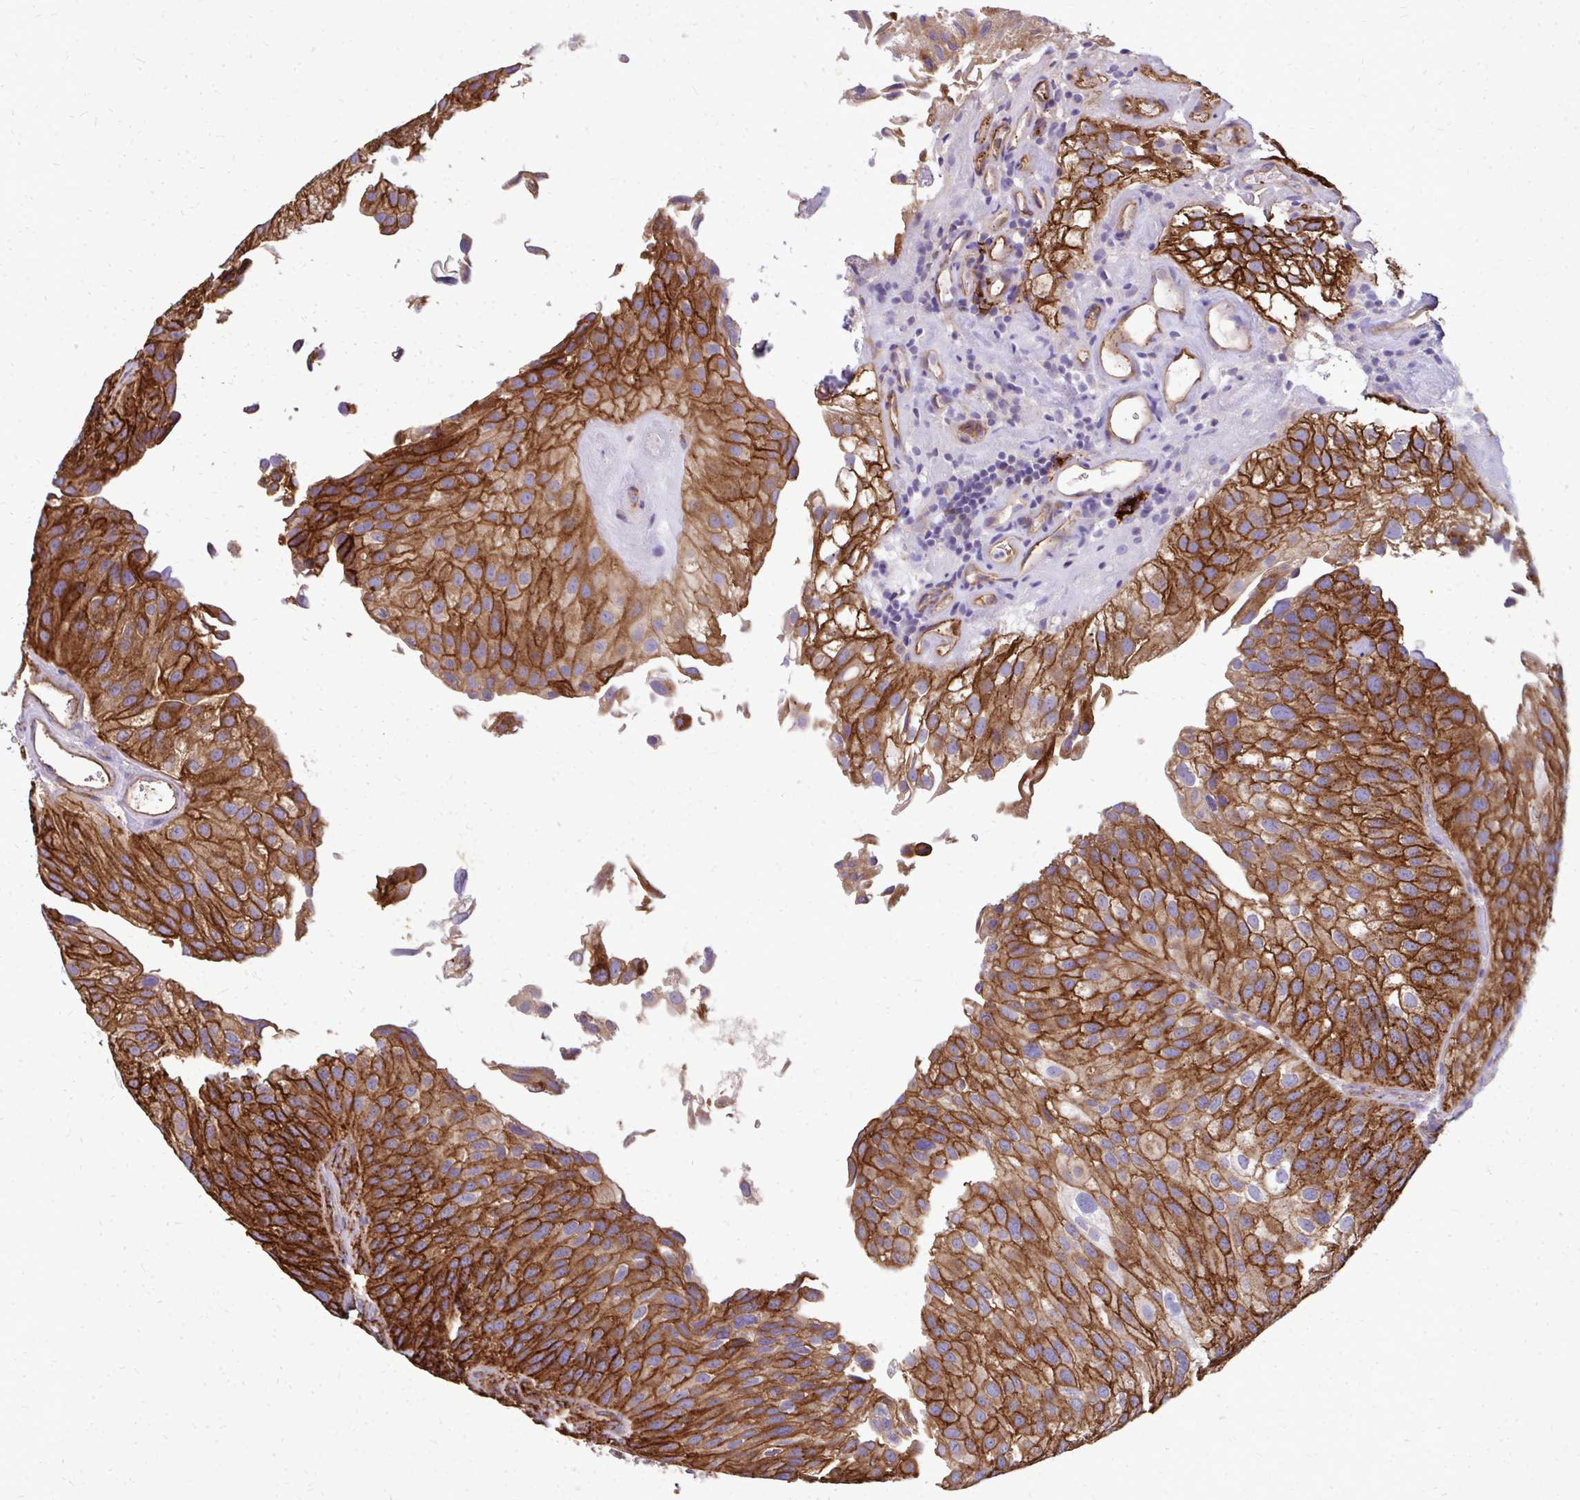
{"staining": {"intensity": "strong", "quantity": ">75%", "location": "cytoplasmic/membranous"}, "tissue": "urothelial cancer", "cell_type": "Tumor cells", "image_type": "cancer", "snomed": [{"axis": "morphology", "description": "Urothelial carcinoma, NOS"}, {"axis": "topography", "description": "Urinary bladder"}], "caption": "Immunohistochemical staining of transitional cell carcinoma demonstrates high levels of strong cytoplasmic/membranous protein staining in approximately >75% of tumor cells. (brown staining indicates protein expression, while blue staining denotes nuclei).", "gene": "MARCKSL1", "patient": {"sex": "male", "age": 87}}